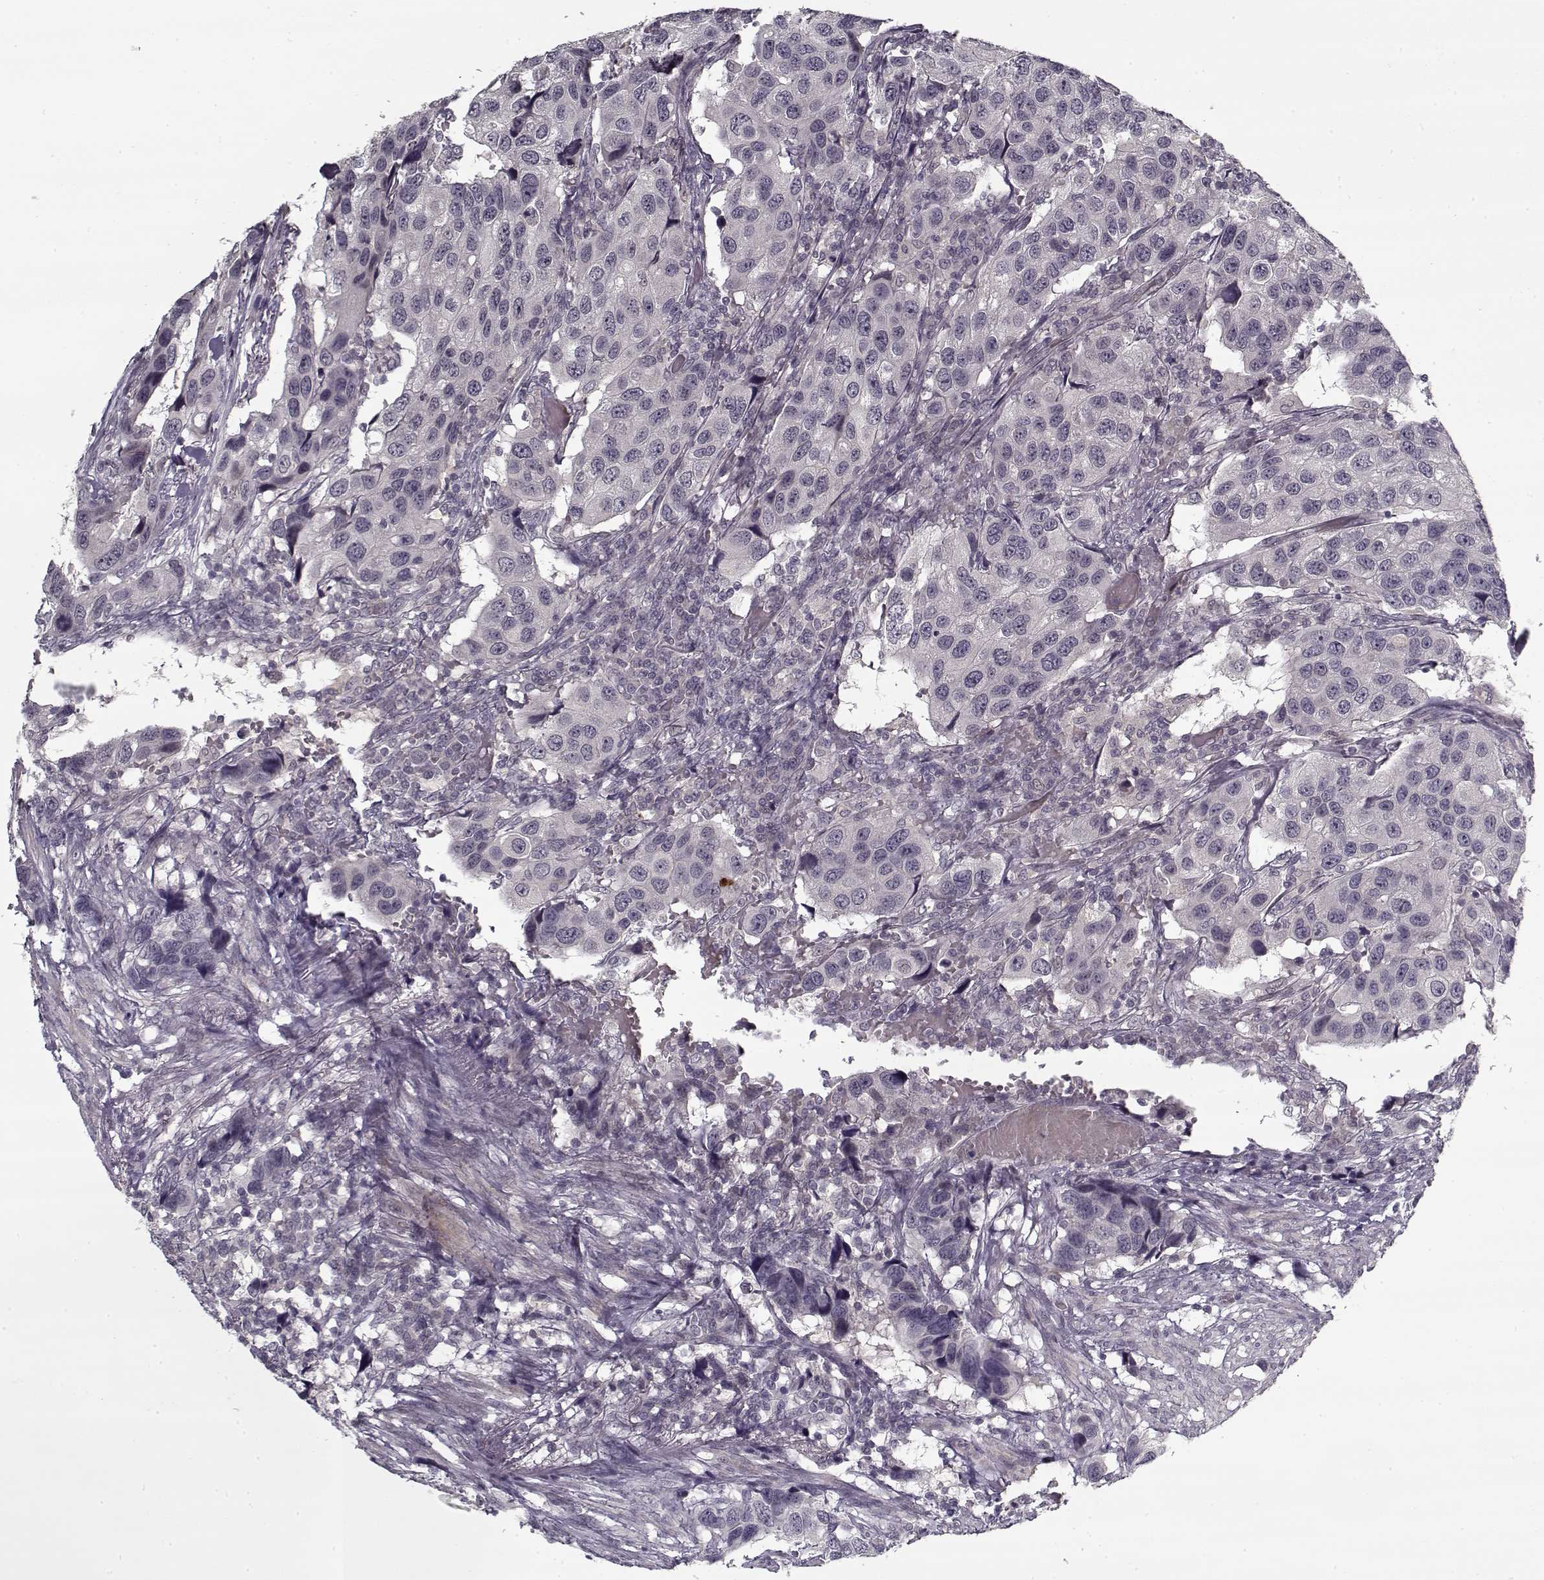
{"staining": {"intensity": "negative", "quantity": "none", "location": "none"}, "tissue": "urothelial cancer", "cell_type": "Tumor cells", "image_type": "cancer", "snomed": [{"axis": "morphology", "description": "Urothelial carcinoma, High grade"}, {"axis": "topography", "description": "Urinary bladder"}], "caption": "DAB (3,3'-diaminobenzidine) immunohistochemical staining of human urothelial cancer exhibits no significant positivity in tumor cells.", "gene": "LAMA2", "patient": {"sex": "male", "age": 79}}